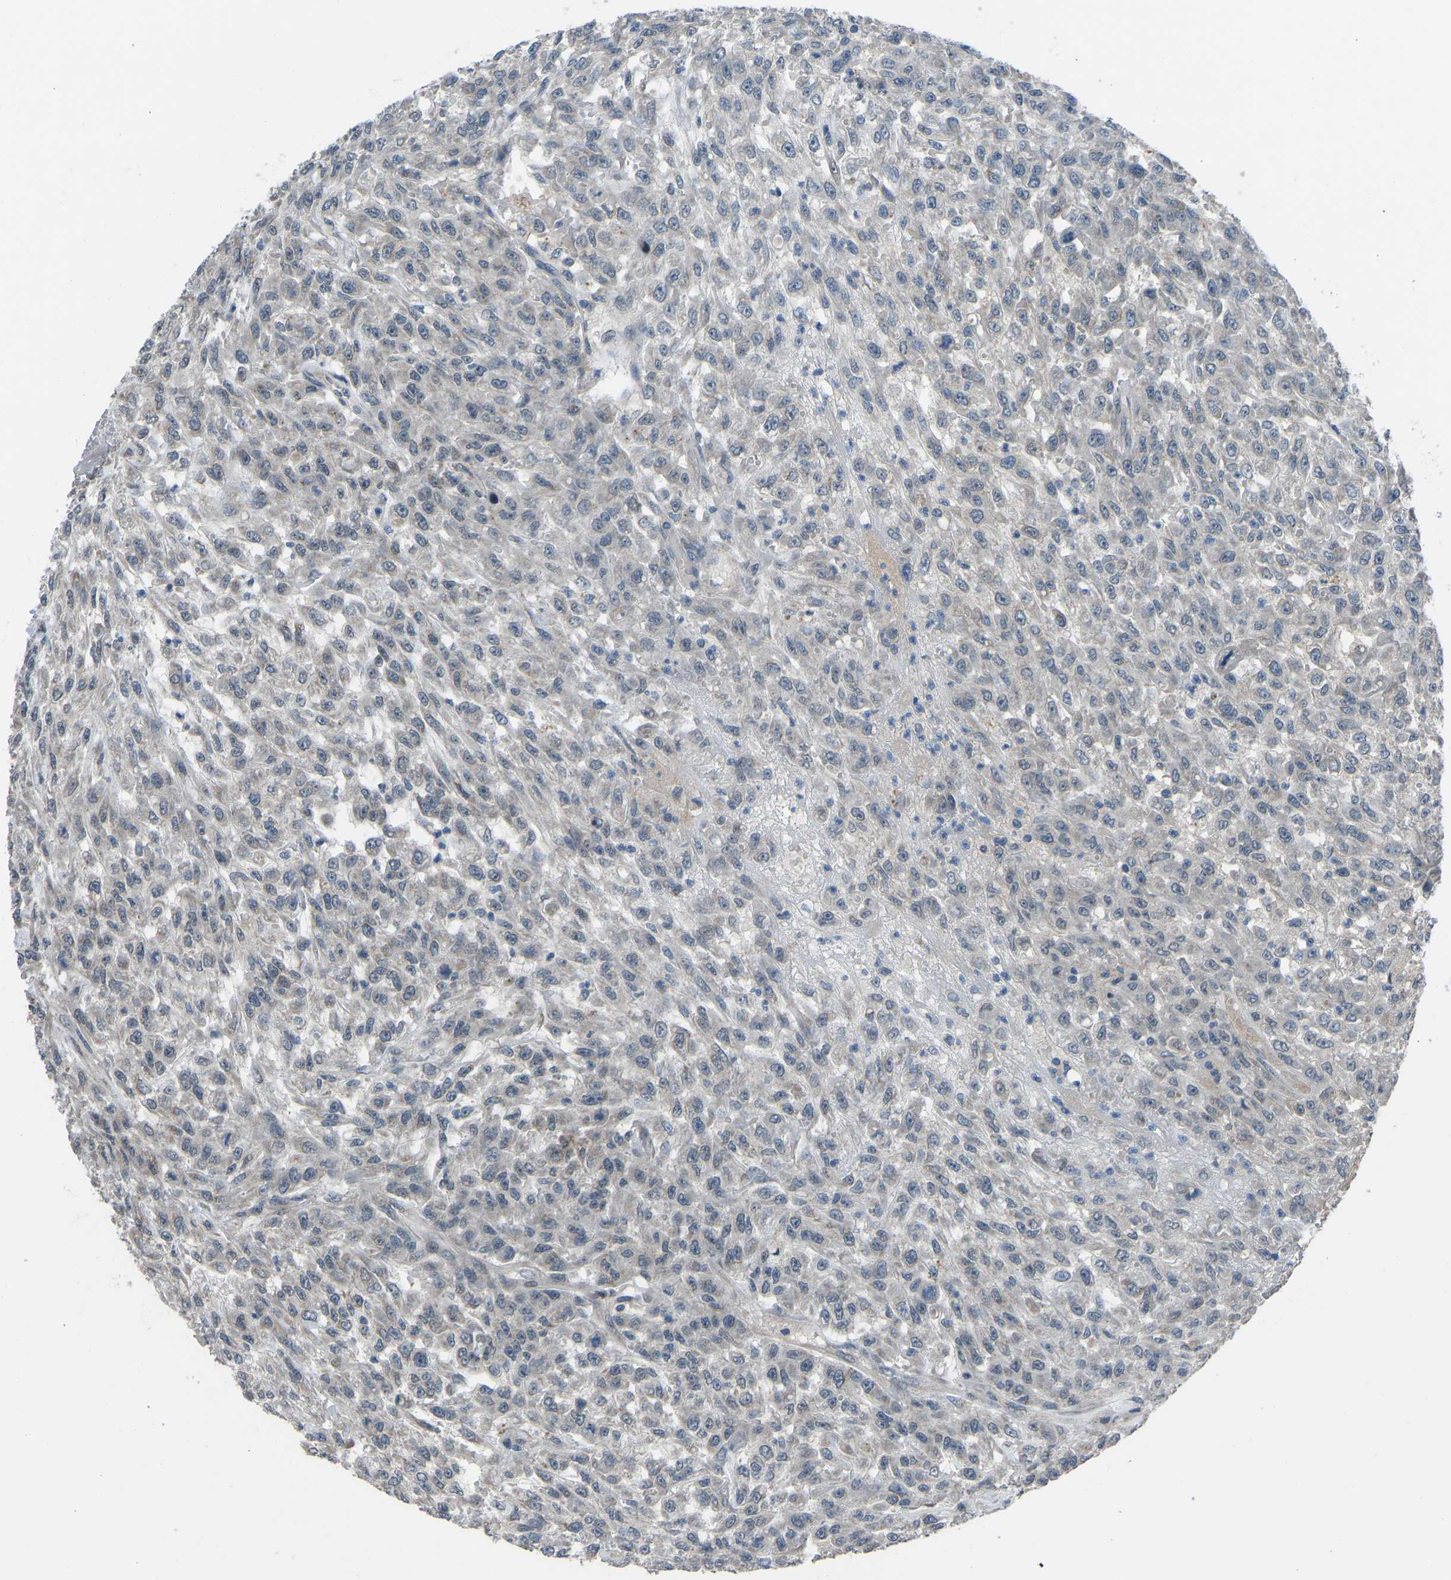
{"staining": {"intensity": "negative", "quantity": "none", "location": "none"}, "tissue": "urothelial cancer", "cell_type": "Tumor cells", "image_type": "cancer", "snomed": [{"axis": "morphology", "description": "Urothelial carcinoma, High grade"}, {"axis": "topography", "description": "Urinary bladder"}], "caption": "IHC of urothelial cancer shows no staining in tumor cells.", "gene": "CDK2AP1", "patient": {"sex": "male", "age": 46}}